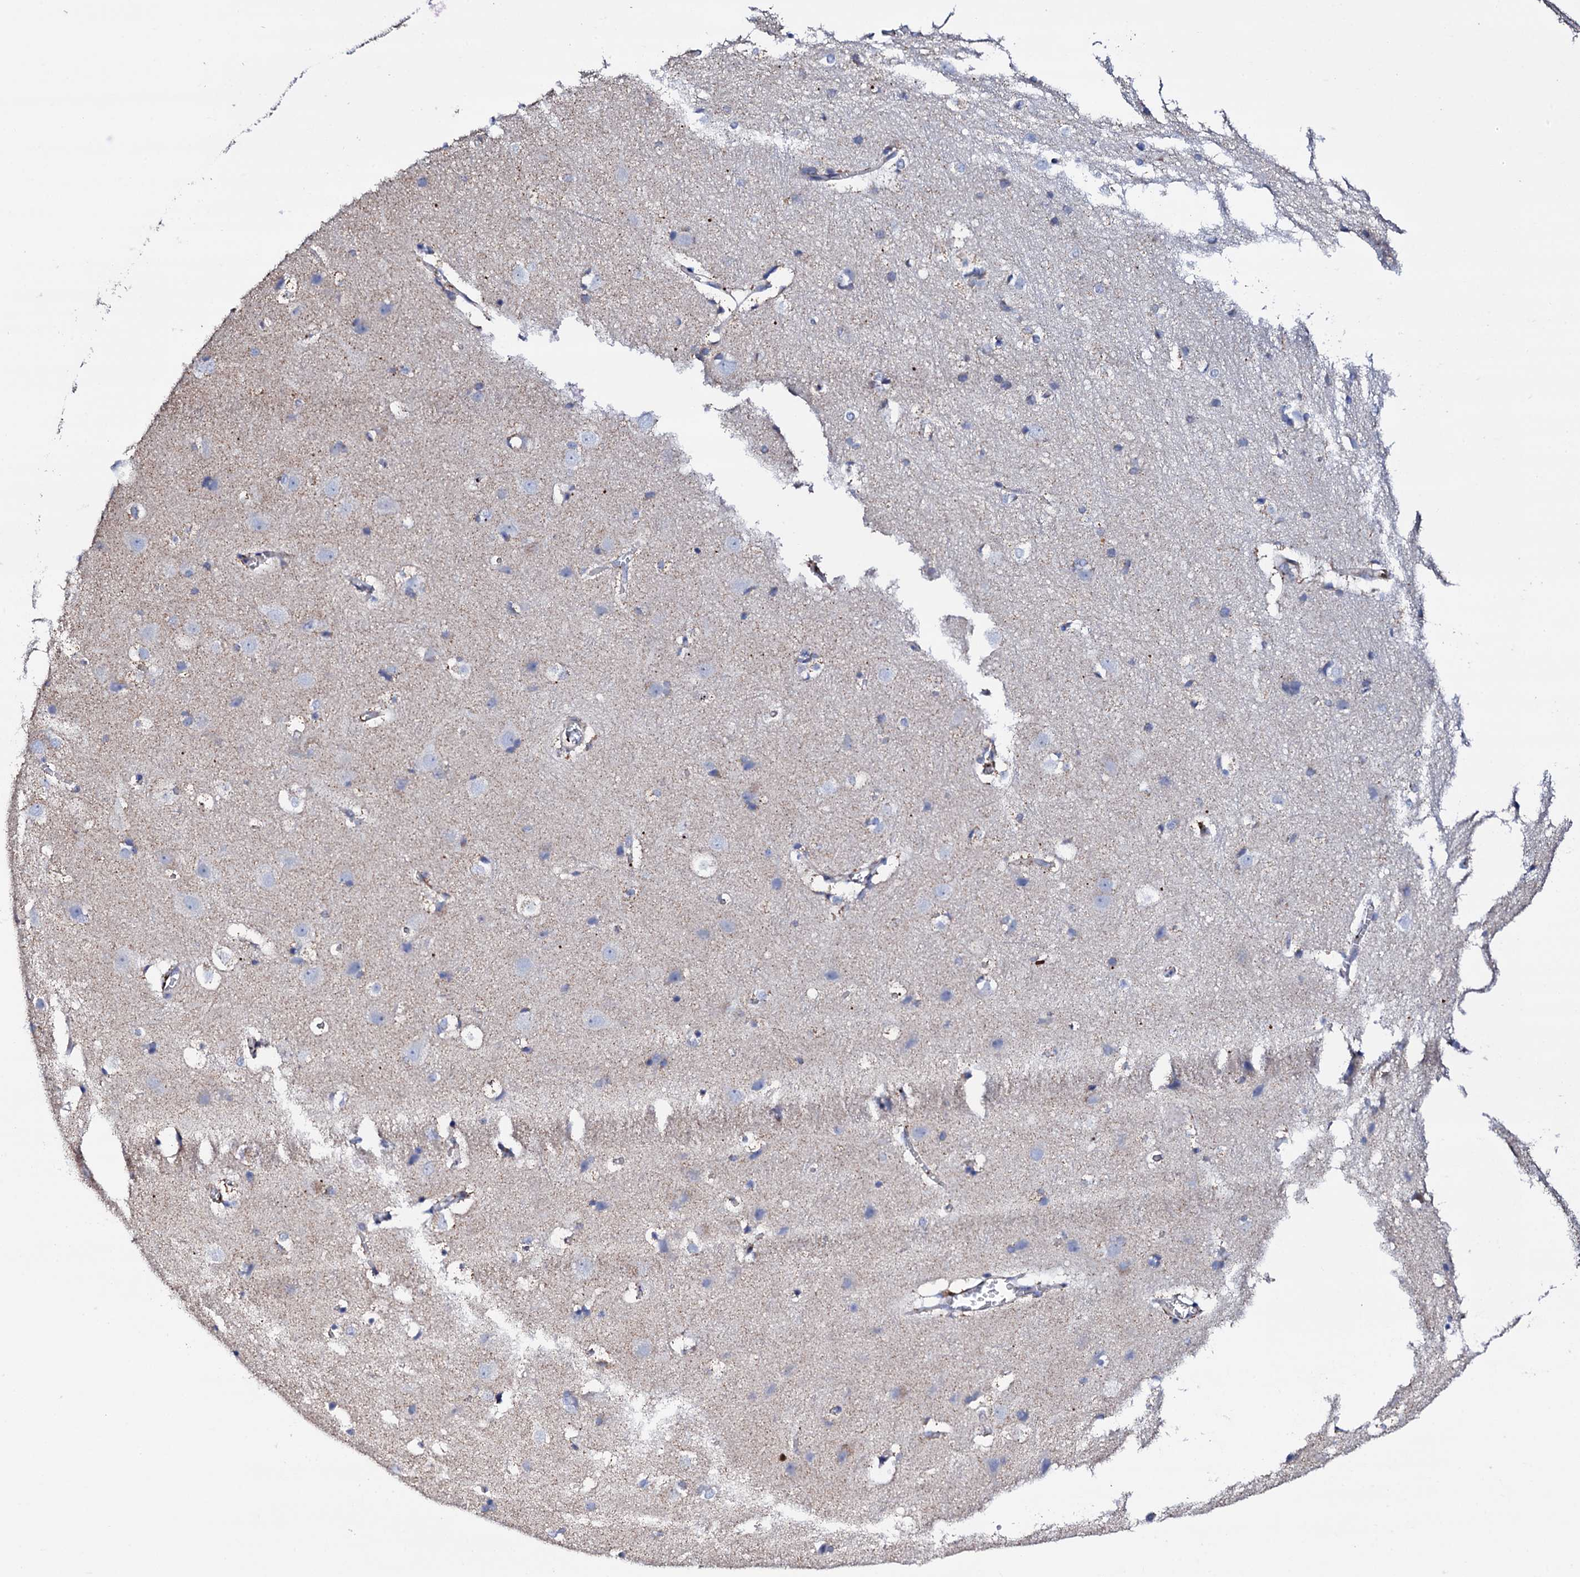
{"staining": {"intensity": "weak", "quantity": "<25%", "location": "cytoplasmic/membranous"}, "tissue": "cerebral cortex", "cell_type": "Endothelial cells", "image_type": "normal", "snomed": [{"axis": "morphology", "description": "Normal tissue, NOS"}, {"axis": "topography", "description": "Cerebral cortex"}], "caption": "There is no significant expression in endothelial cells of cerebral cortex. Brightfield microscopy of immunohistochemistry (IHC) stained with DAB (3,3'-diaminobenzidine) (brown) and hematoxylin (blue), captured at high magnification.", "gene": "TCAF2C", "patient": {"sex": "male", "age": 54}}